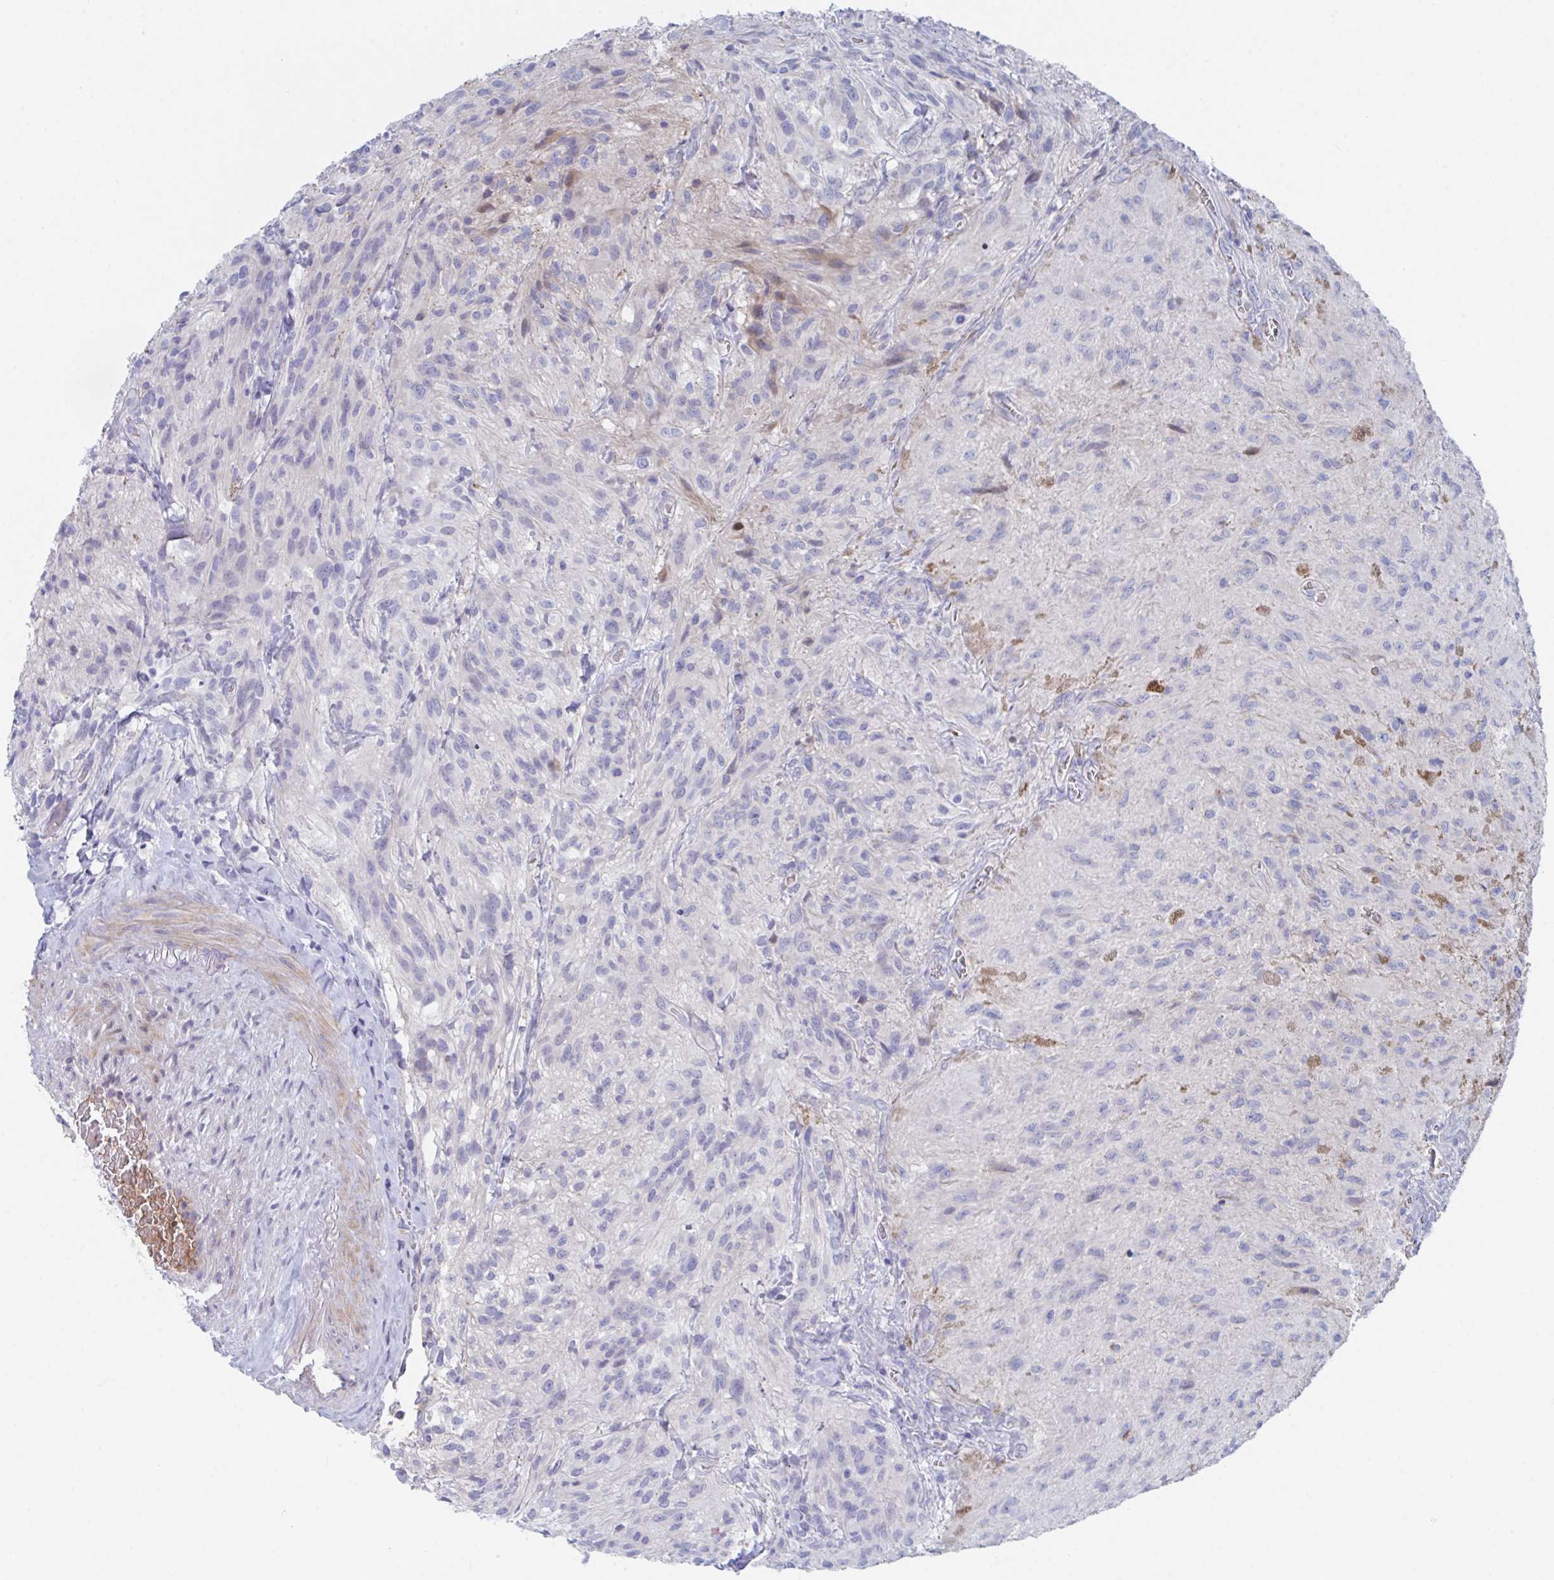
{"staining": {"intensity": "negative", "quantity": "none", "location": "none"}, "tissue": "glioma", "cell_type": "Tumor cells", "image_type": "cancer", "snomed": [{"axis": "morphology", "description": "Glioma, malignant, High grade"}, {"axis": "topography", "description": "Brain"}], "caption": "Tumor cells are negative for brown protein staining in high-grade glioma (malignant).", "gene": "TNFAIP6", "patient": {"sex": "male", "age": 47}}